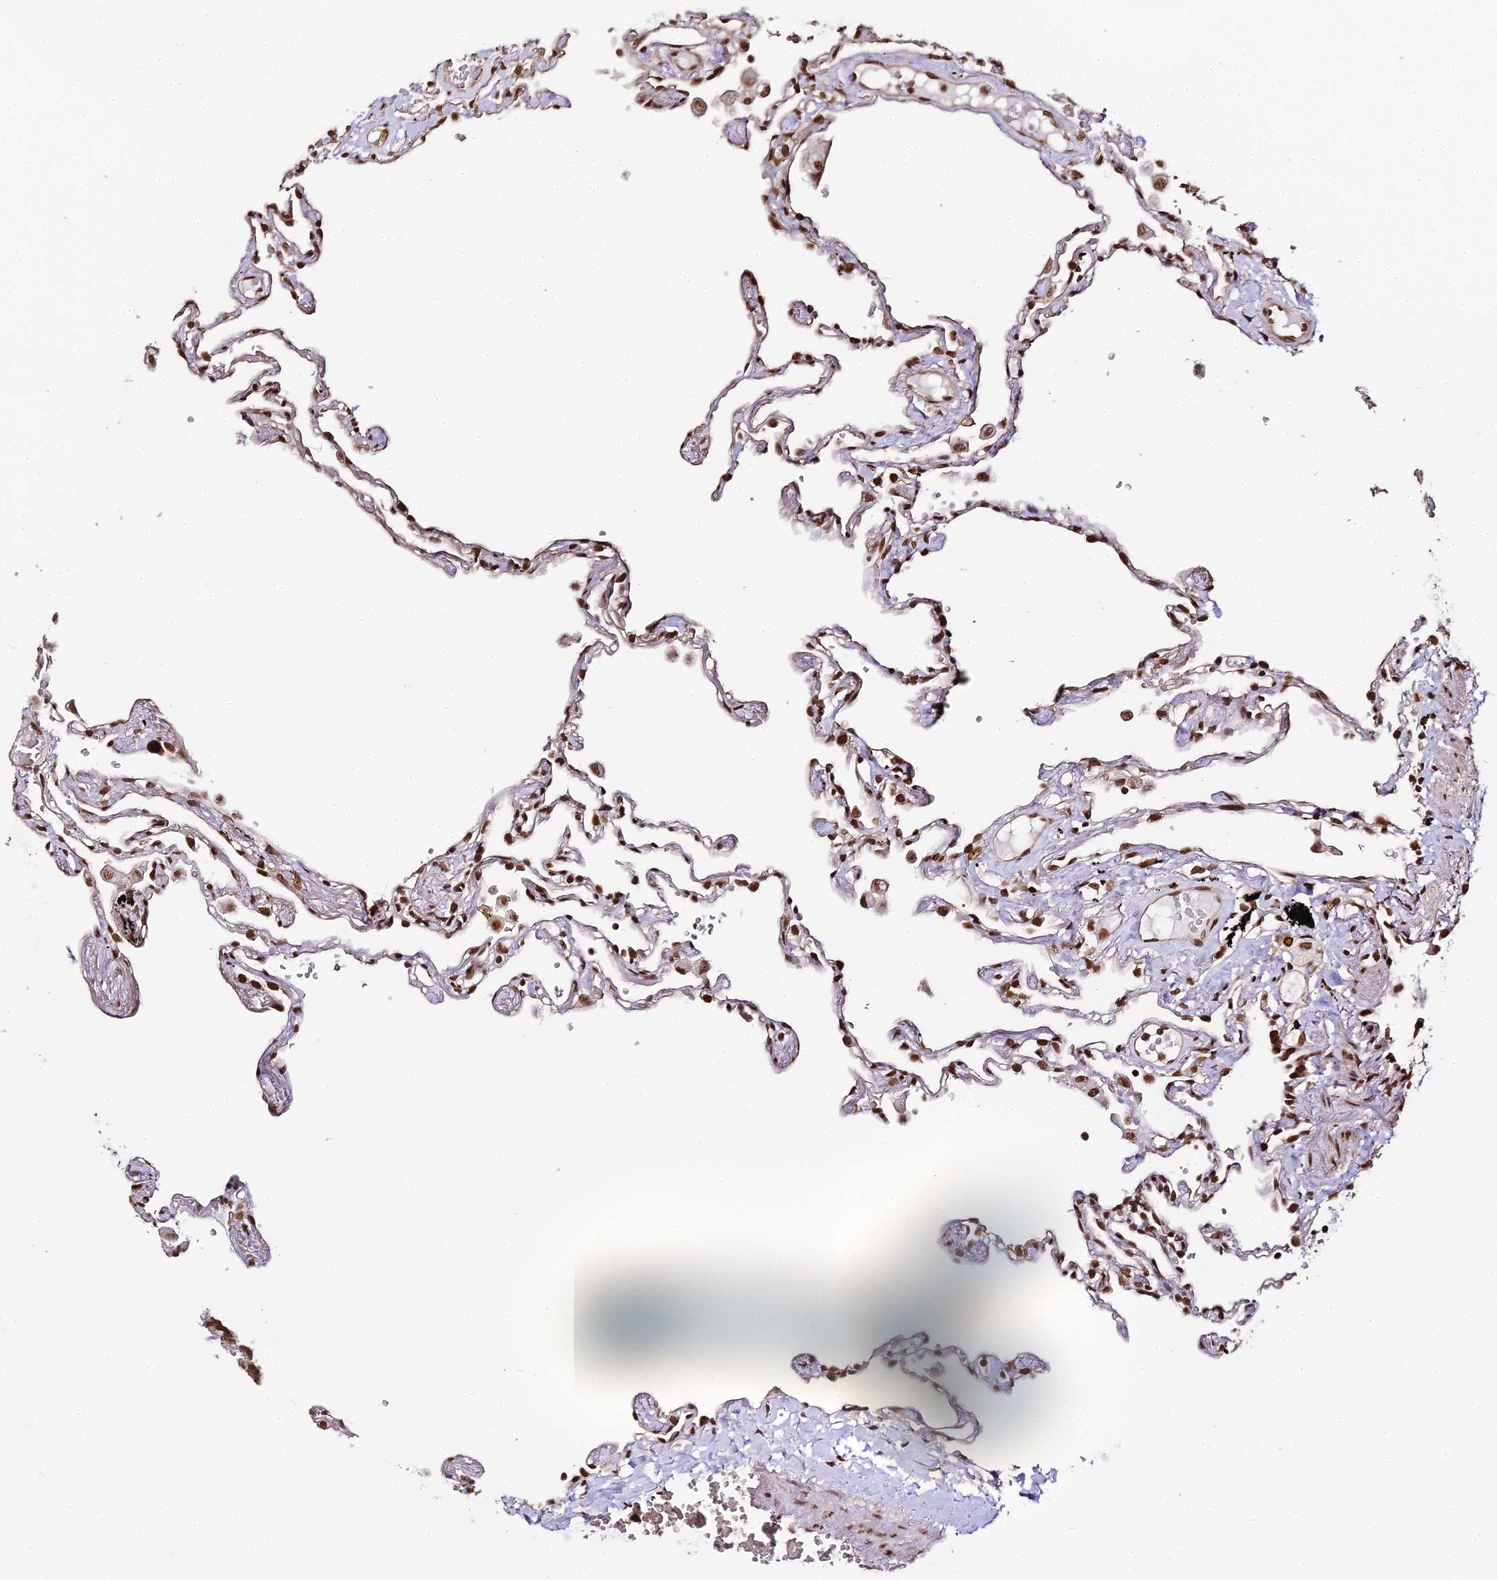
{"staining": {"intensity": "strong", "quantity": ">75%", "location": "nuclear"}, "tissue": "lung", "cell_type": "Alveolar cells", "image_type": "normal", "snomed": [{"axis": "morphology", "description": "Normal tissue, NOS"}, {"axis": "topography", "description": "Lung"}], "caption": "Protein staining of benign lung demonstrates strong nuclear positivity in about >75% of alveolar cells.", "gene": "HNRNPA1", "patient": {"sex": "female", "age": 67}}